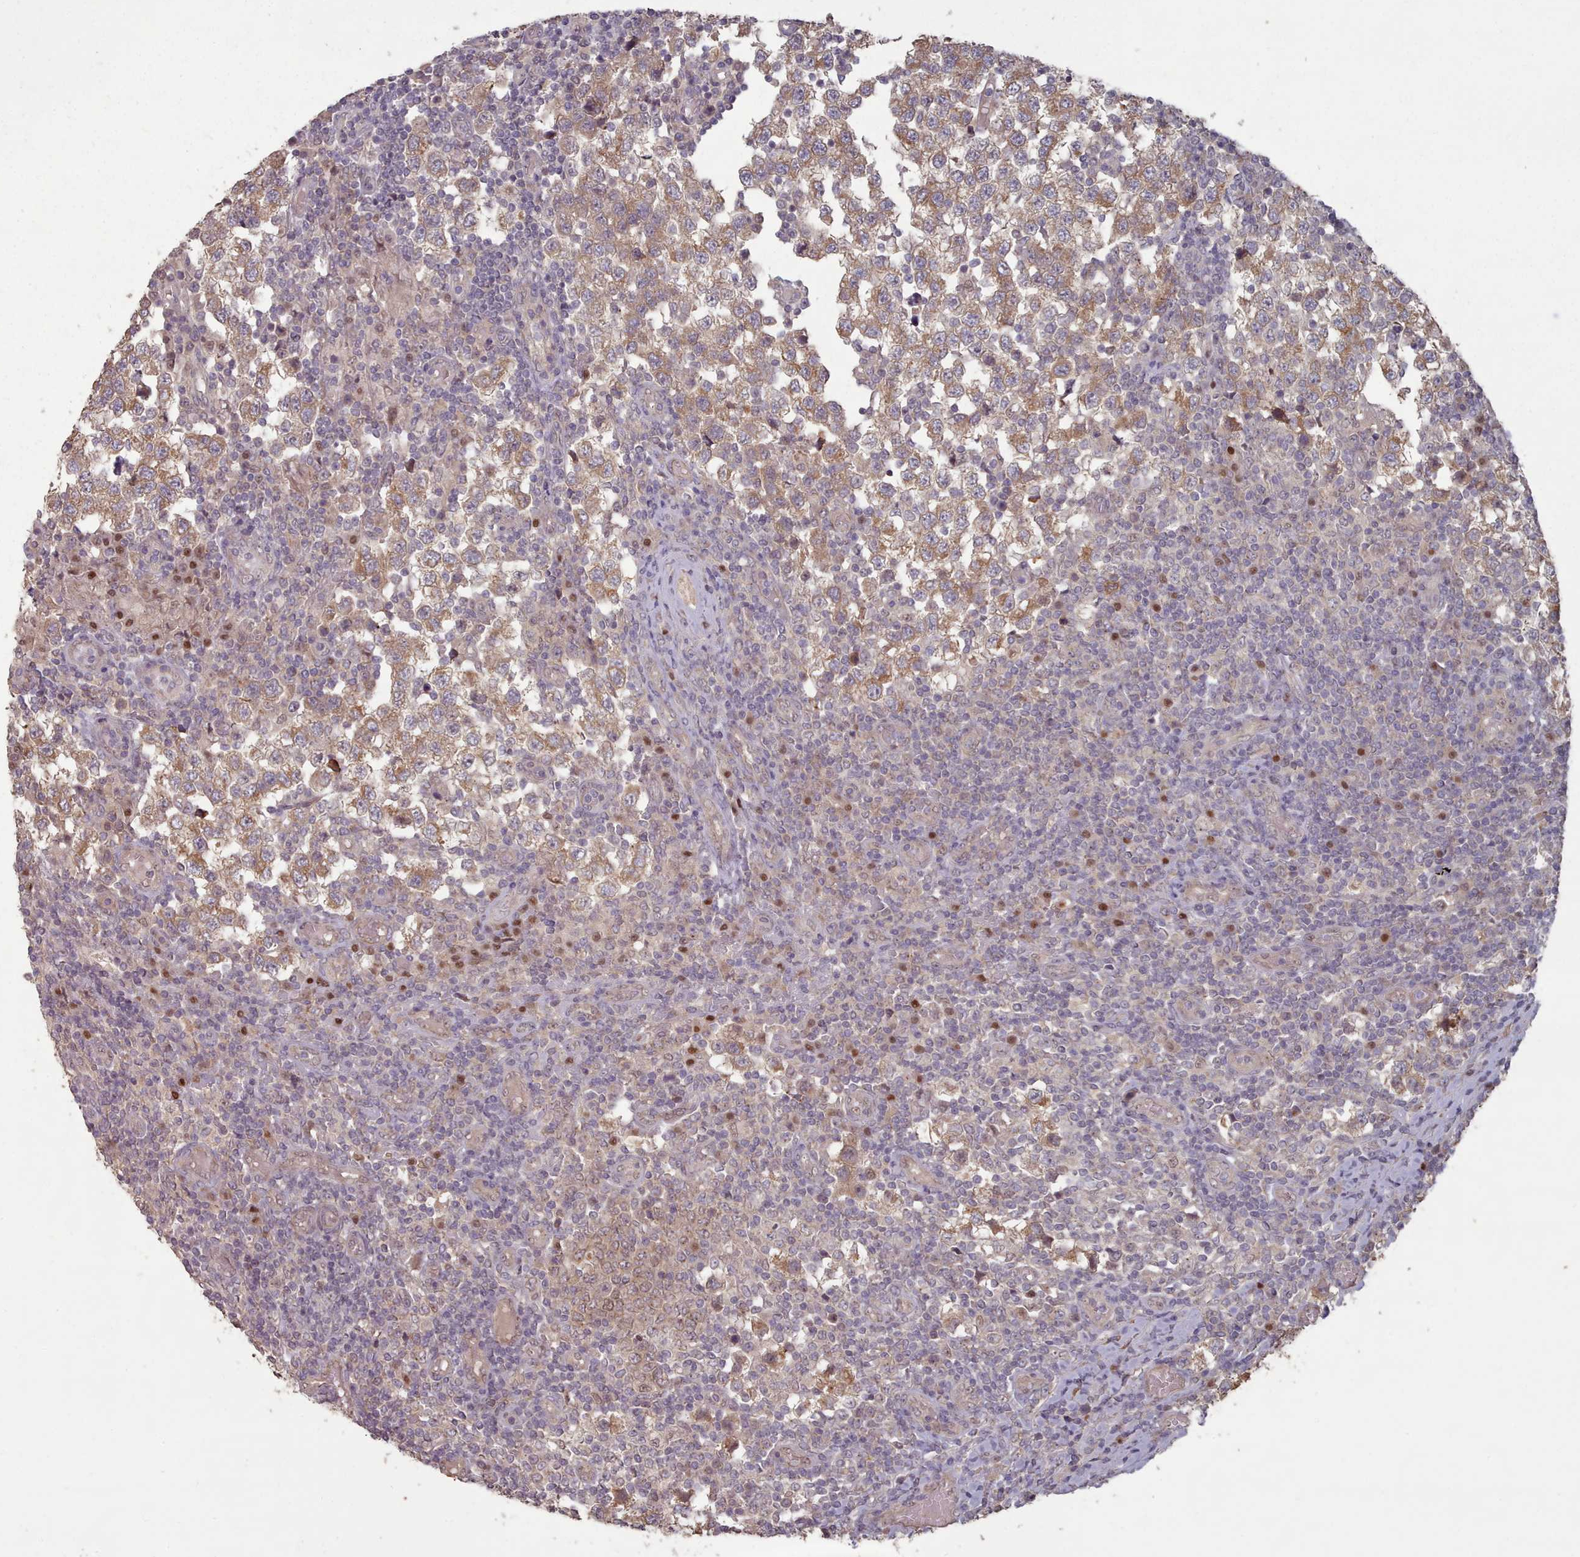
{"staining": {"intensity": "moderate", "quantity": ">75%", "location": "cytoplasmic/membranous"}, "tissue": "testis cancer", "cell_type": "Tumor cells", "image_type": "cancer", "snomed": [{"axis": "morphology", "description": "Seminoma, NOS"}, {"axis": "topography", "description": "Testis"}], "caption": "Immunohistochemistry of testis seminoma demonstrates medium levels of moderate cytoplasmic/membranous staining in approximately >75% of tumor cells. (IHC, brightfield microscopy, high magnification).", "gene": "ERCC6L", "patient": {"sex": "male", "age": 34}}